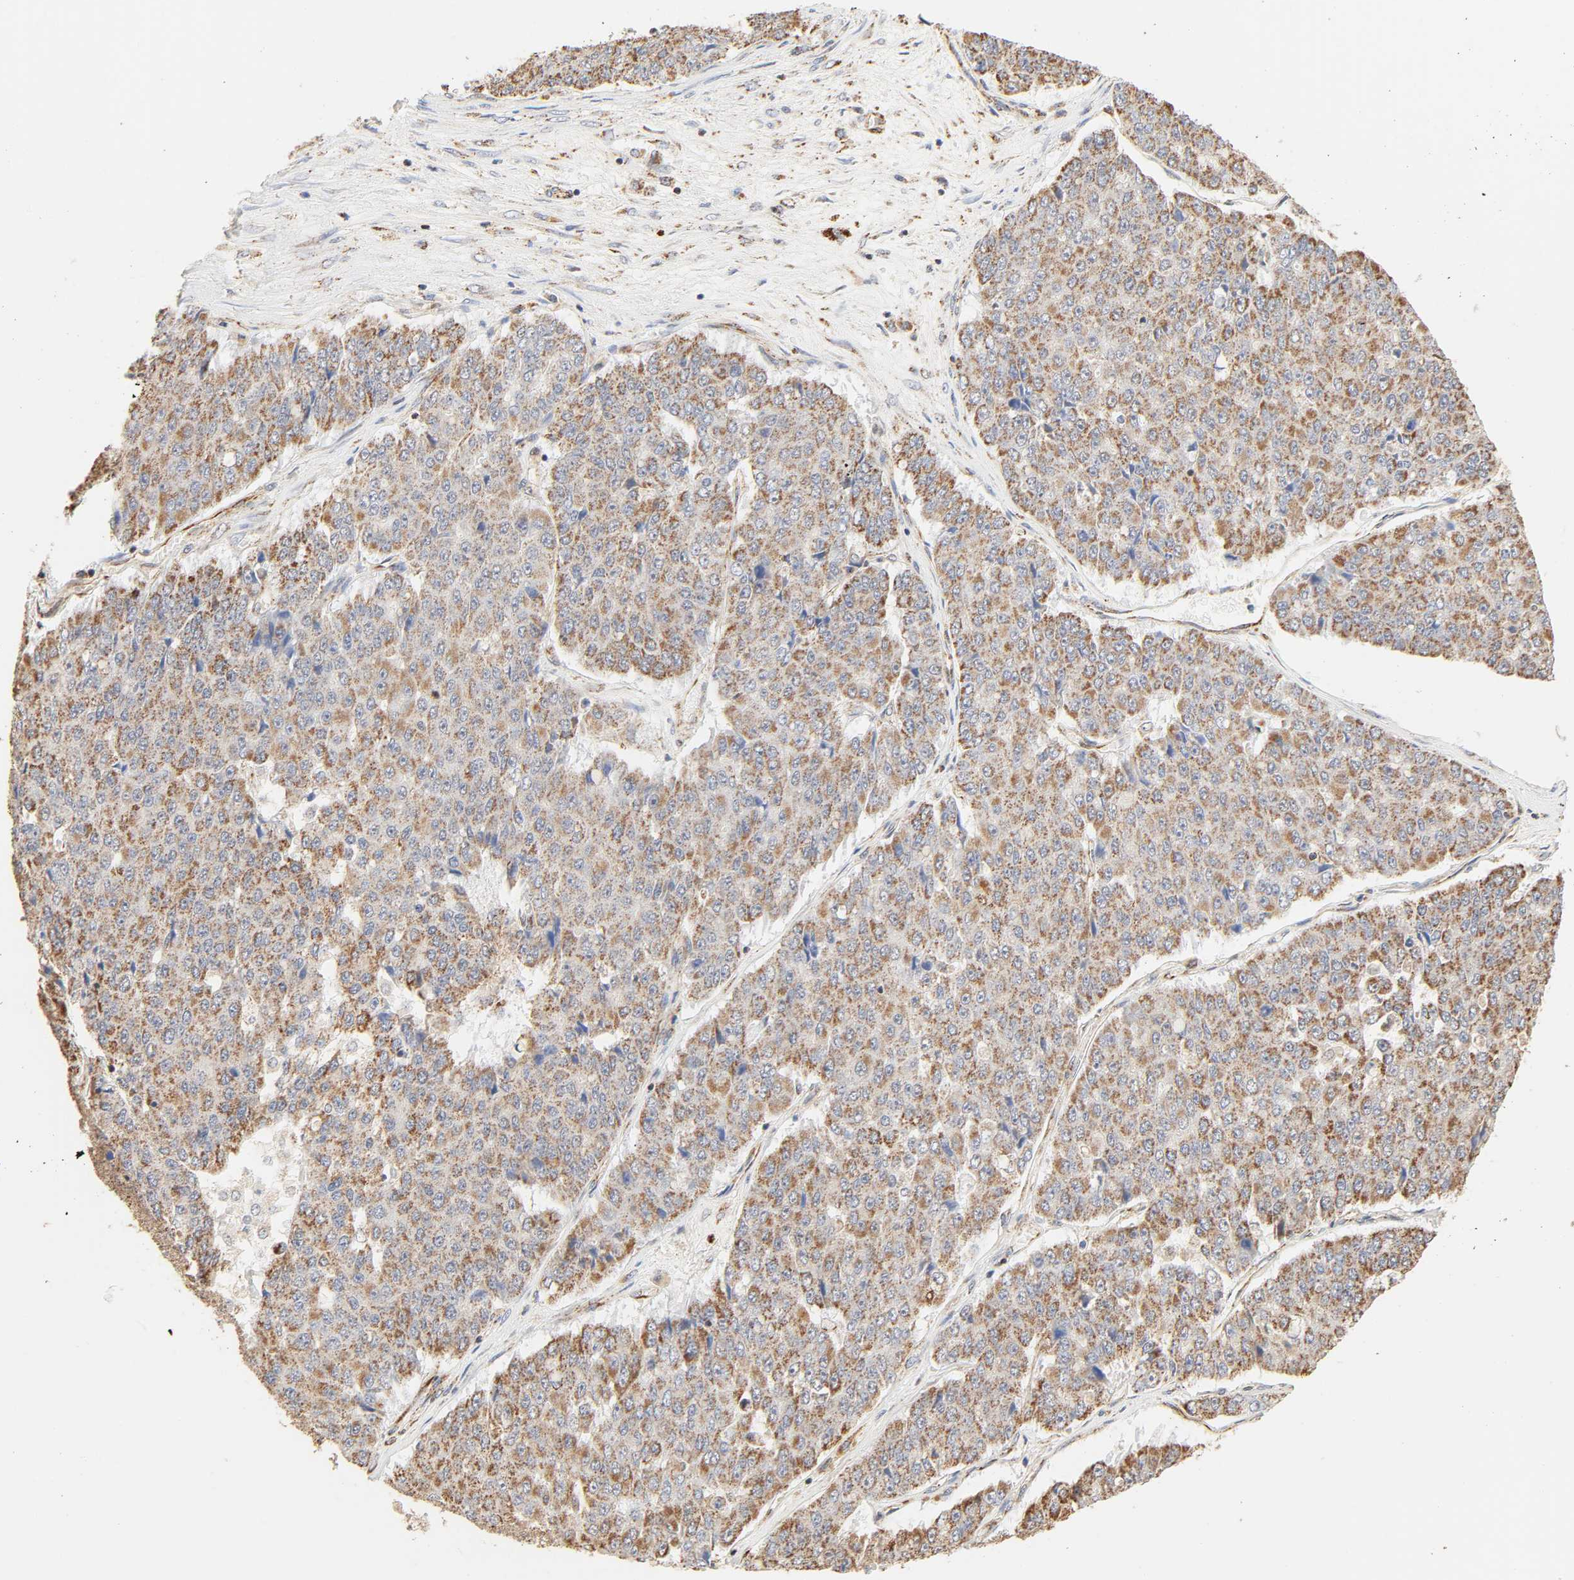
{"staining": {"intensity": "moderate", "quantity": ">75%", "location": "cytoplasmic/membranous"}, "tissue": "pancreatic cancer", "cell_type": "Tumor cells", "image_type": "cancer", "snomed": [{"axis": "morphology", "description": "Adenocarcinoma, NOS"}, {"axis": "topography", "description": "Pancreas"}], "caption": "Protein analysis of pancreatic cancer tissue exhibits moderate cytoplasmic/membranous positivity in approximately >75% of tumor cells.", "gene": "ZMAT5", "patient": {"sex": "male", "age": 50}}